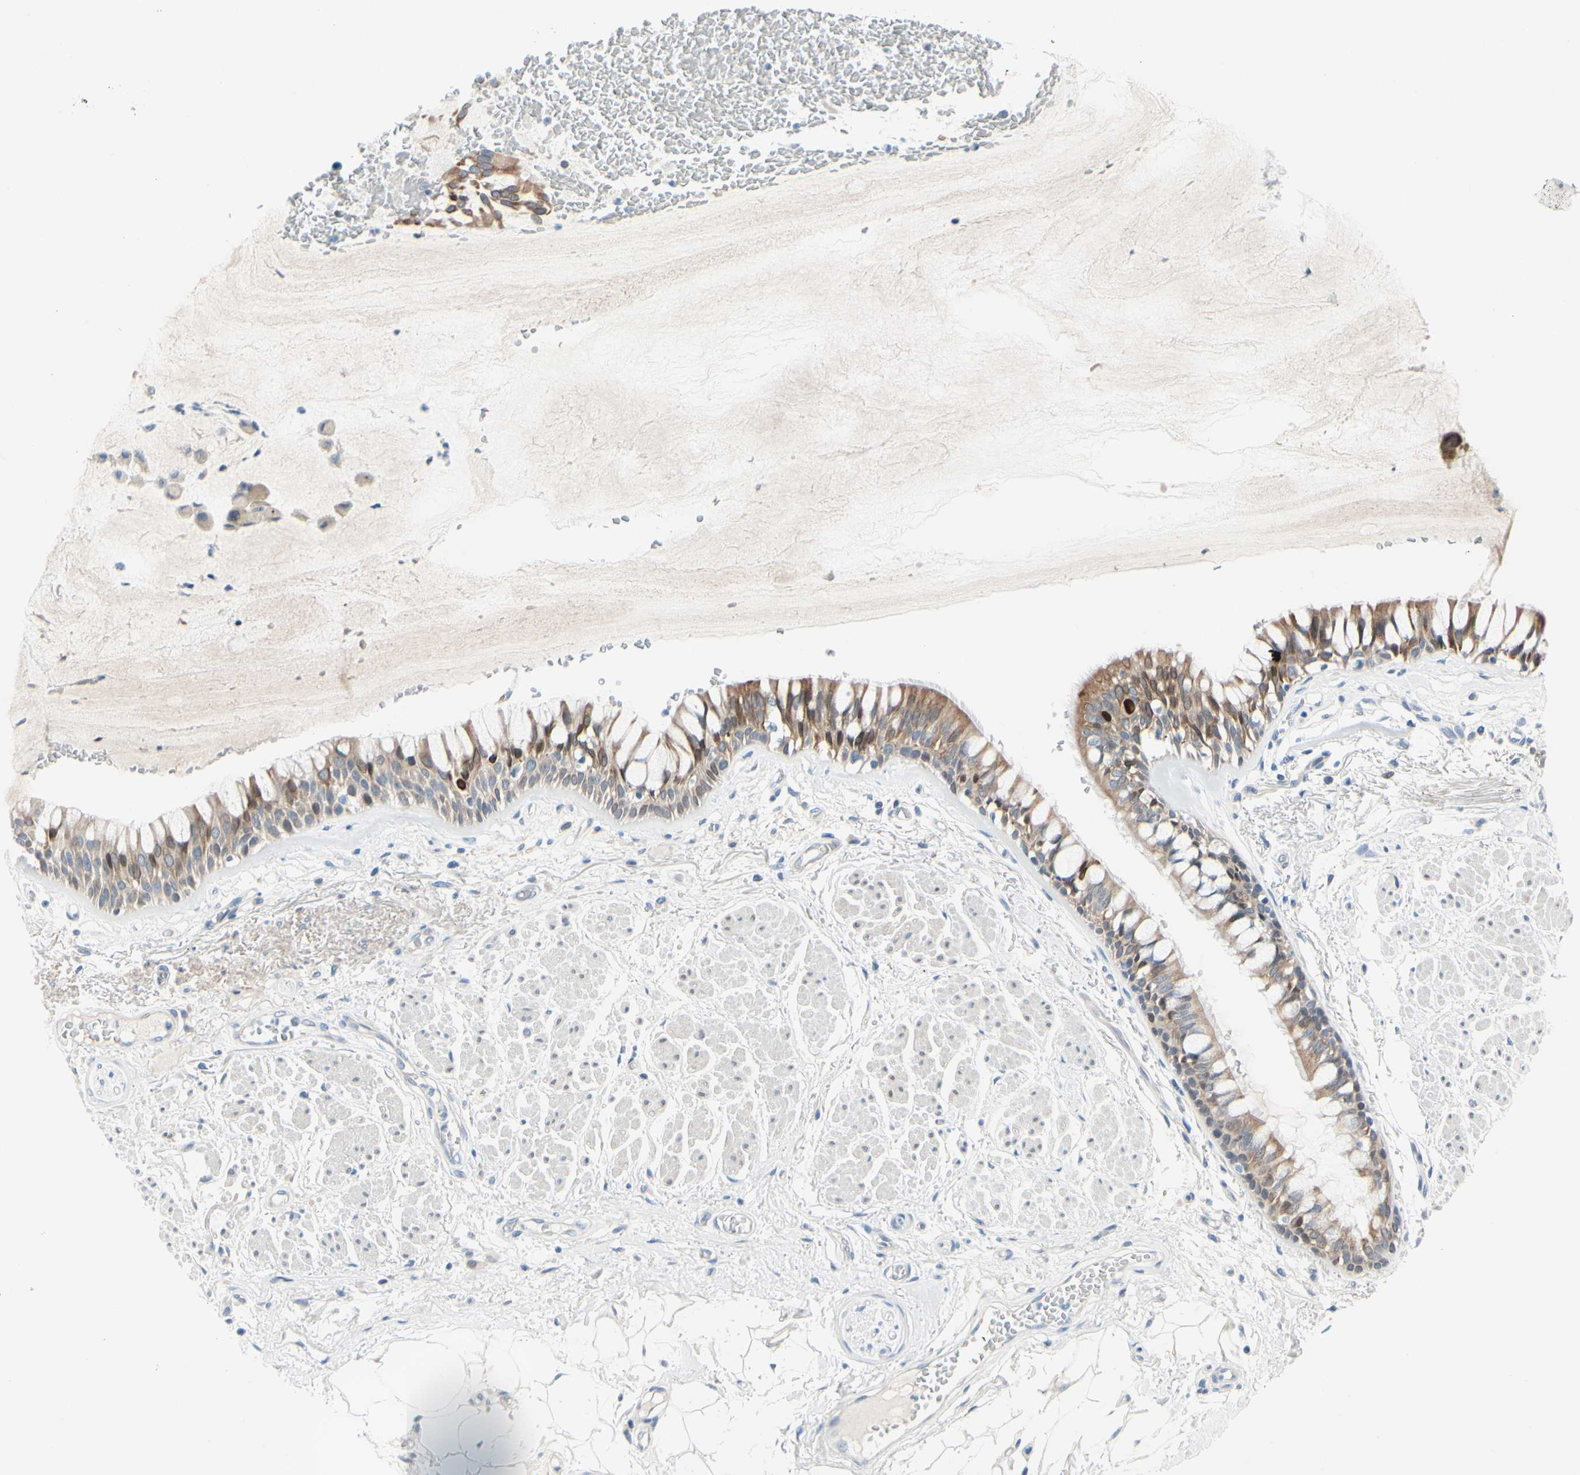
{"staining": {"intensity": "moderate", "quantity": "25%-75%", "location": "cytoplasmic/membranous"}, "tissue": "bronchus", "cell_type": "Respiratory epithelial cells", "image_type": "normal", "snomed": [{"axis": "morphology", "description": "Normal tissue, NOS"}, {"axis": "topography", "description": "Bronchus"}], "caption": "The histopathology image reveals a brown stain indicating the presence of a protein in the cytoplasmic/membranous of respiratory epithelial cells in bronchus. (brown staining indicates protein expression, while blue staining denotes nuclei).", "gene": "ZNF132", "patient": {"sex": "male", "age": 66}}